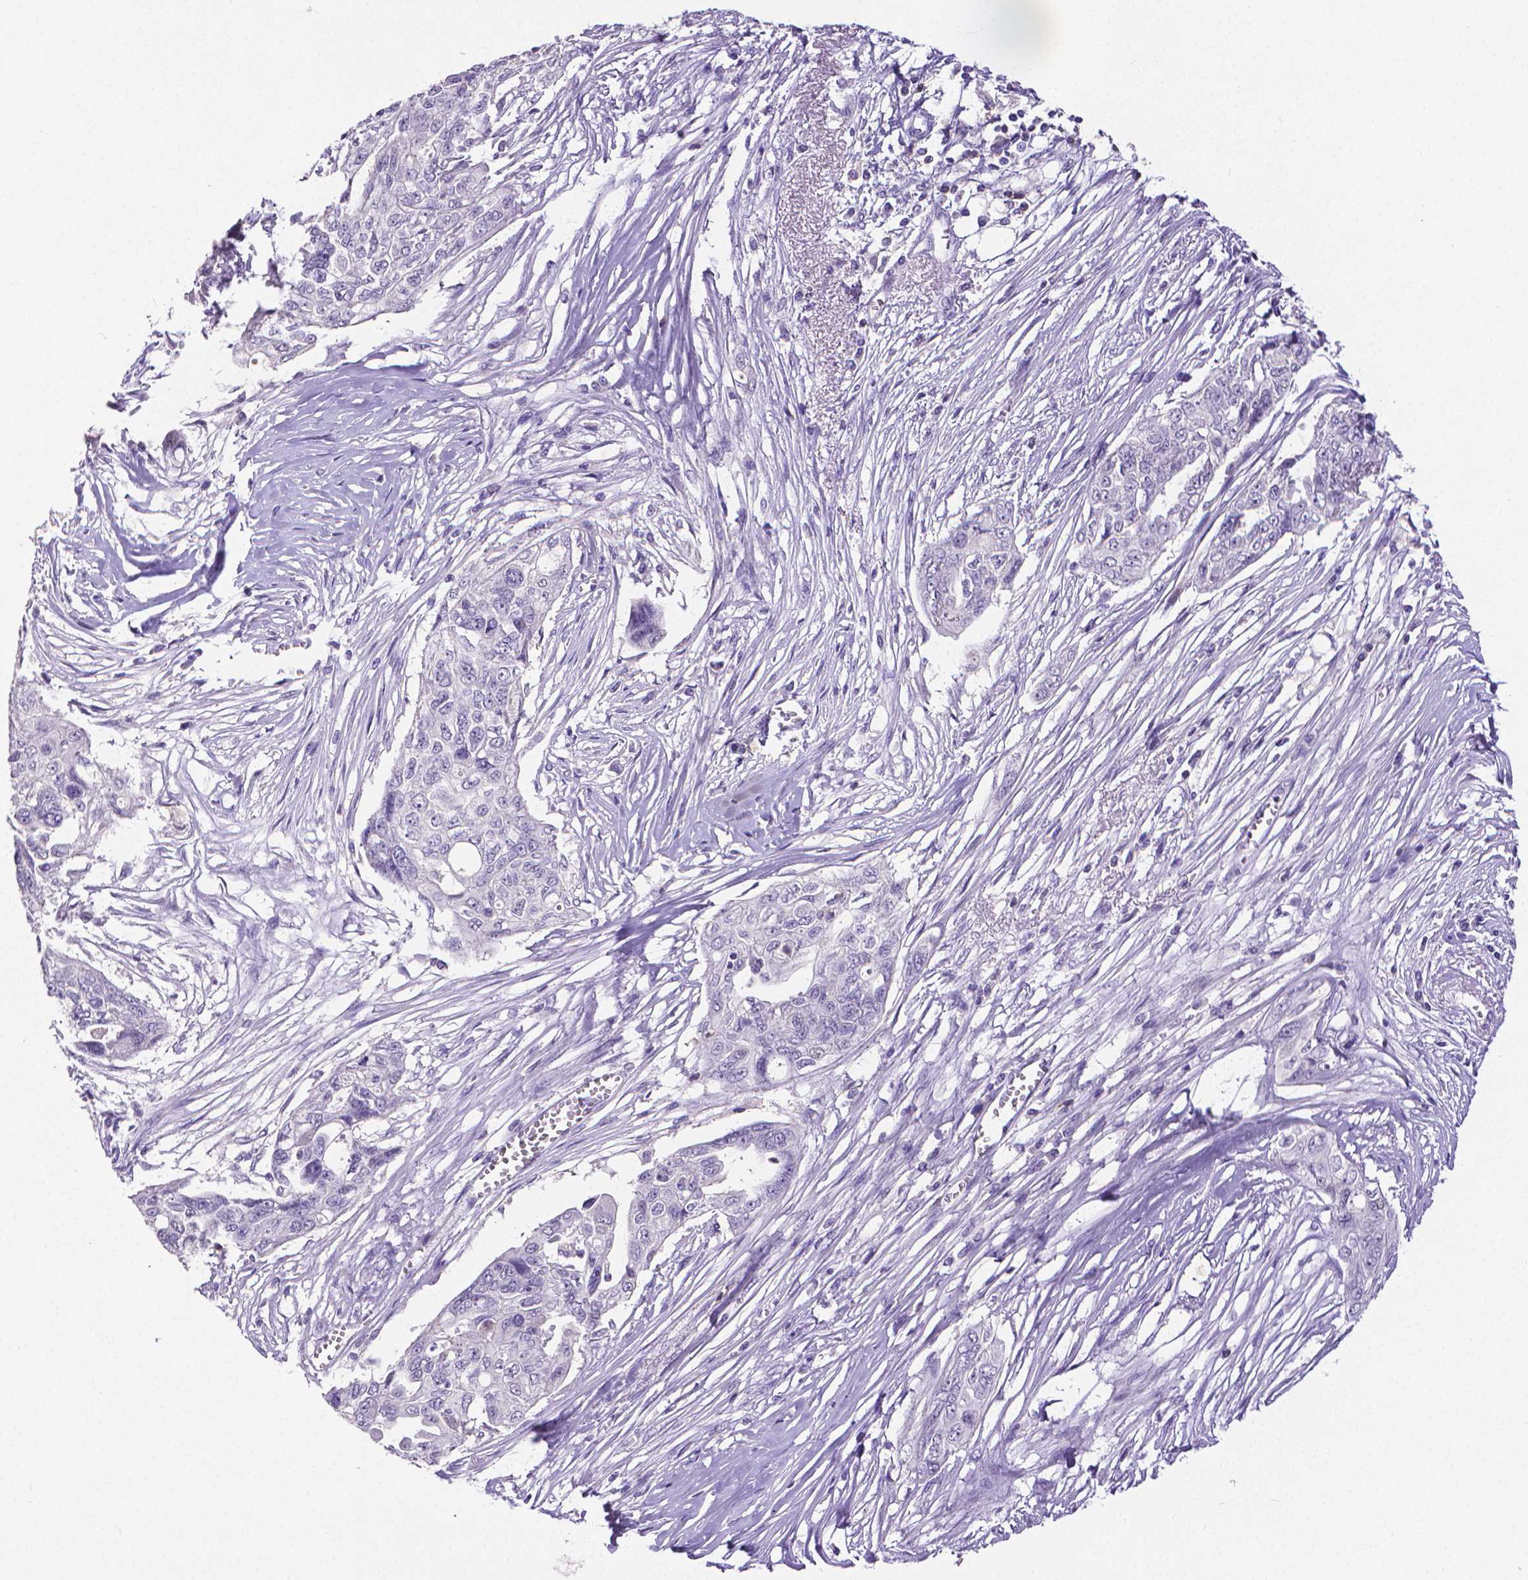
{"staining": {"intensity": "negative", "quantity": "none", "location": "none"}, "tissue": "ovarian cancer", "cell_type": "Tumor cells", "image_type": "cancer", "snomed": [{"axis": "morphology", "description": "Carcinoma, endometroid"}, {"axis": "topography", "description": "Ovary"}], "caption": "IHC photomicrograph of ovarian cancer (endometroid carcinoma) stained for a protein (brown), which demonstrates no positivity in tumor cells.", "gene": "CD4", "patient": {"sex": "female", "age": 70}}